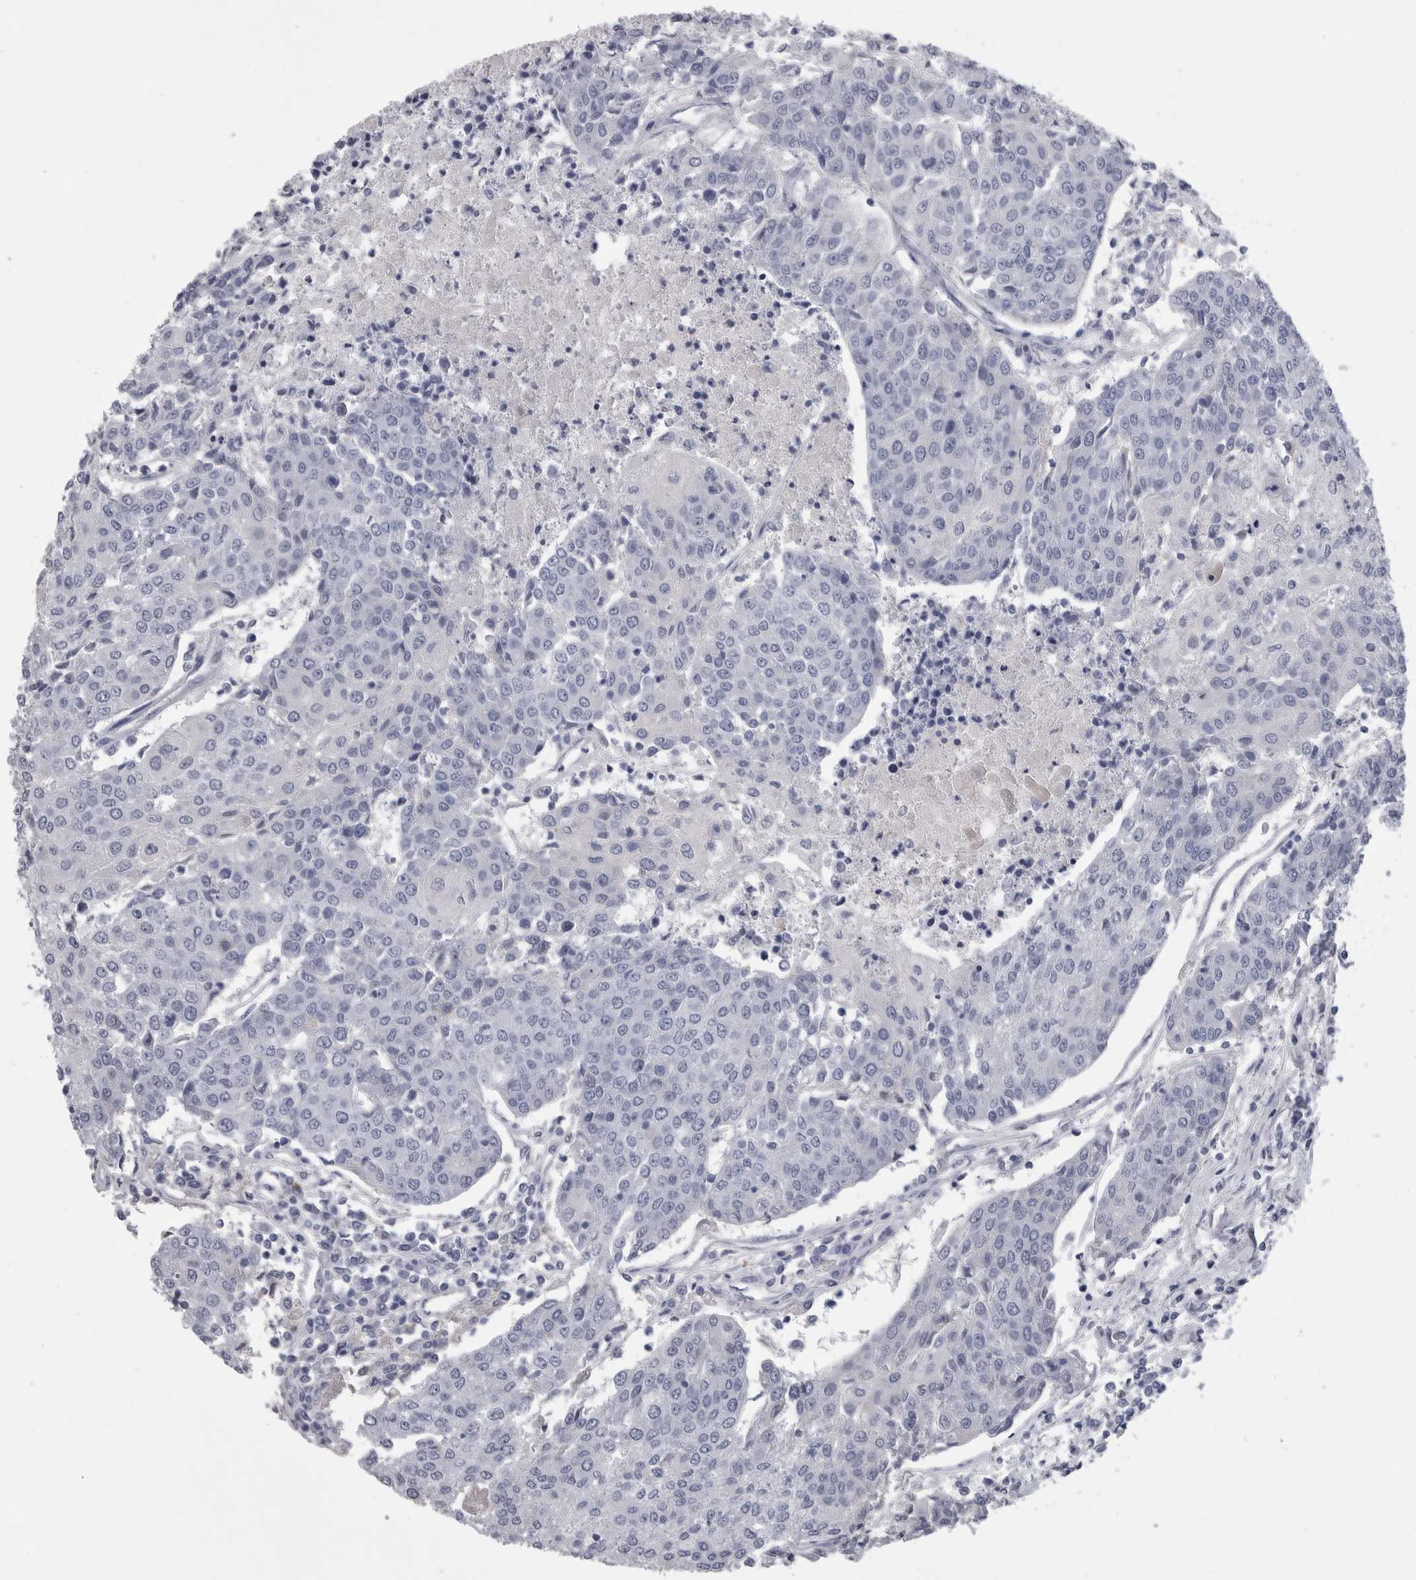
{"staining": {"intensity": "negative", "quantity": "none", "location": "none"}, "tissue": "urothelial cancer", "cell_type": "Tumor cells", "image_type": "cancer", "snomed": [{"axis": "morphology", "description": "Urothelial carcinoma, High grade"}, {"axis": "topography", "description": "Urinary bladder"}], "caption": "Image shows no significant protein staining in tumor cells of urothelial cancer.", "gene": "AFMID", "patient": {"sex": "female", "age": 85}}